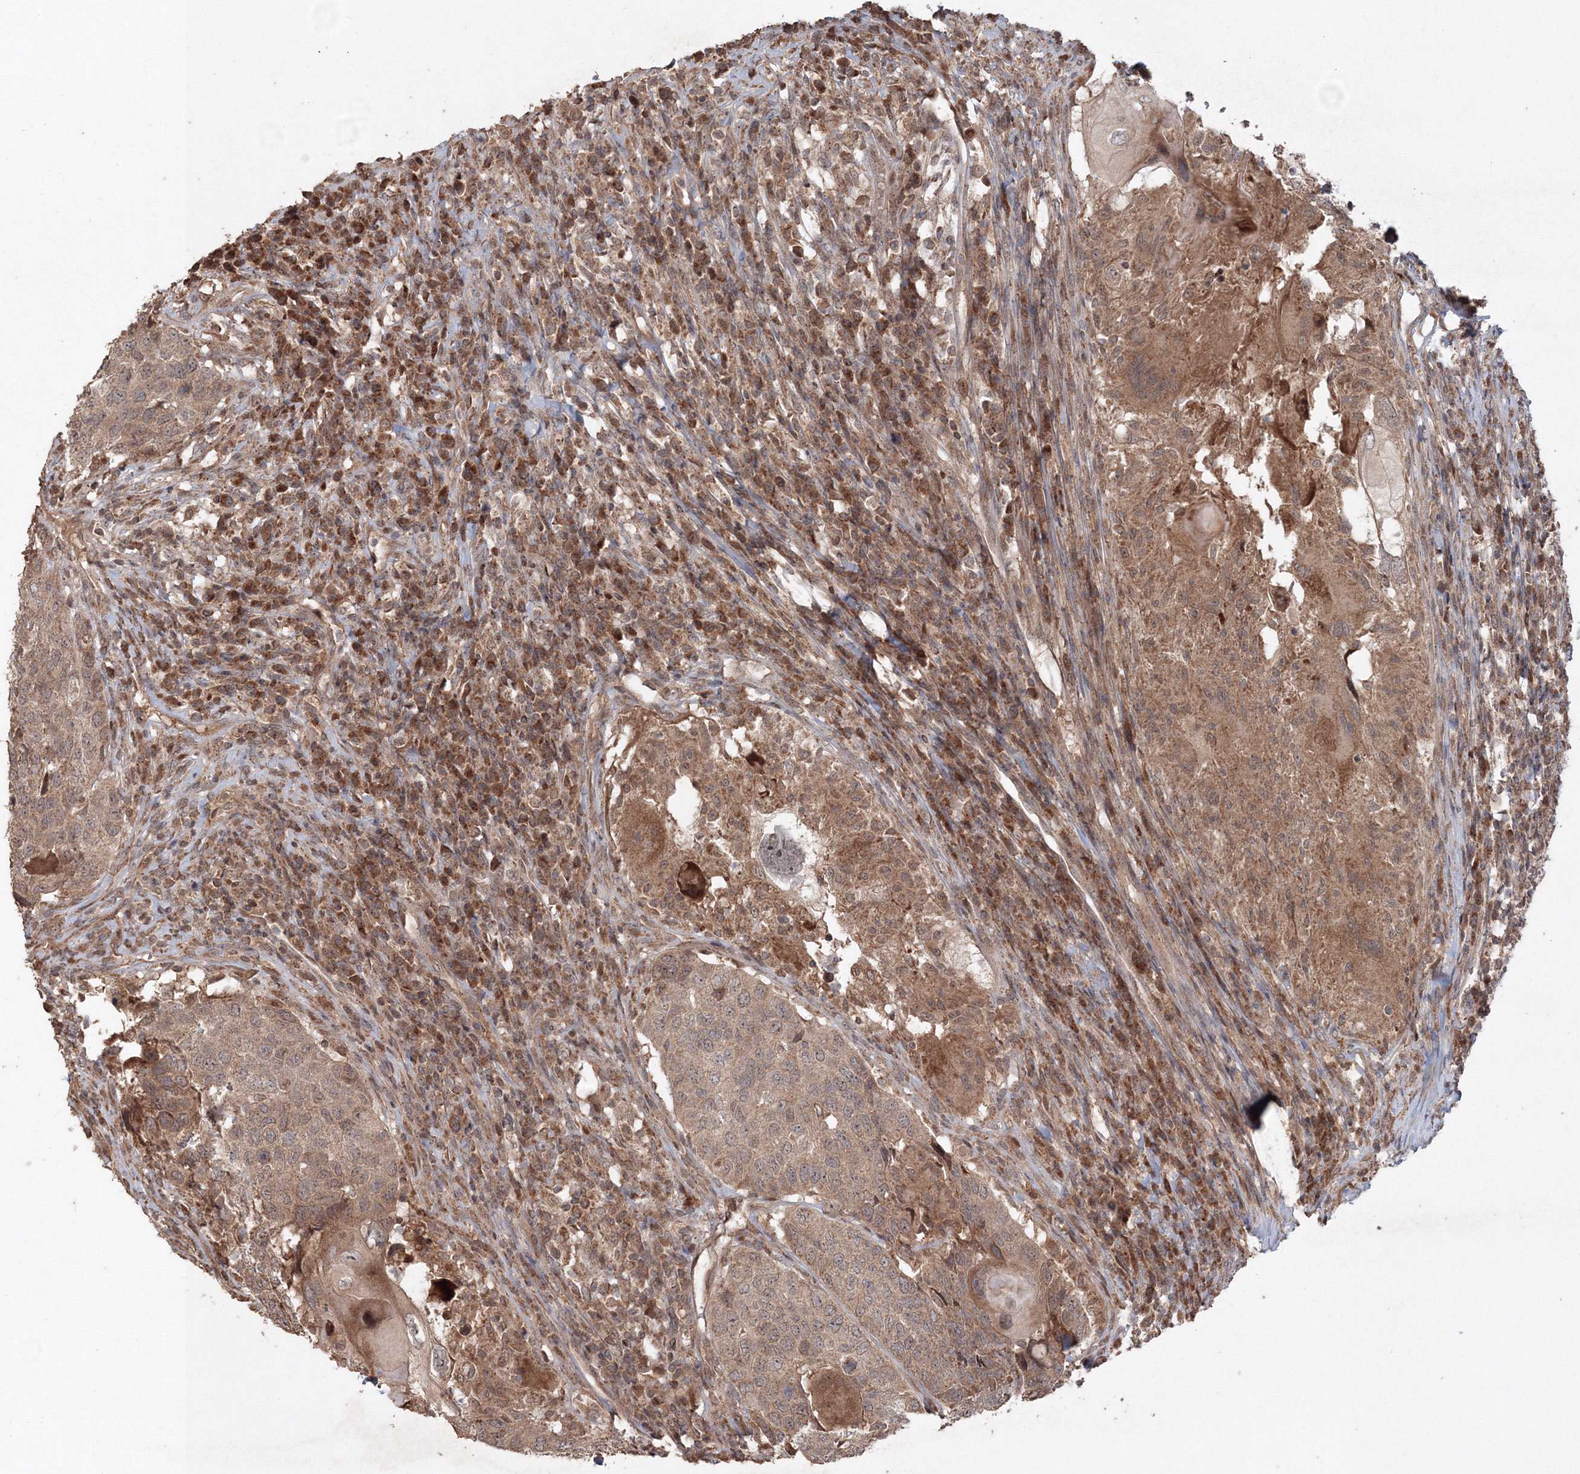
{"staining": {"intensity": "moderate", "quantity": ">75%", "location": "cytoplasmic/membranous"}, "tissue": "head and neck cancer", "cell_type": "Tumor cells", "image_type": "cancer", "snomed": [{"axis": "morphology", "description": "Squamous cell carcinoma, NOS"}, {"axis": "topography", "description": "Head-Neck"}], "caption": "This is a photomicrograph of immunohistochemistry (IHC) staining of head and neck cancer, which shows moderate staining in the cytoplasmic/membranous of tumor cells.", "gene": "ANAPC16", "patient": {"sex": "male", "age": 66}}